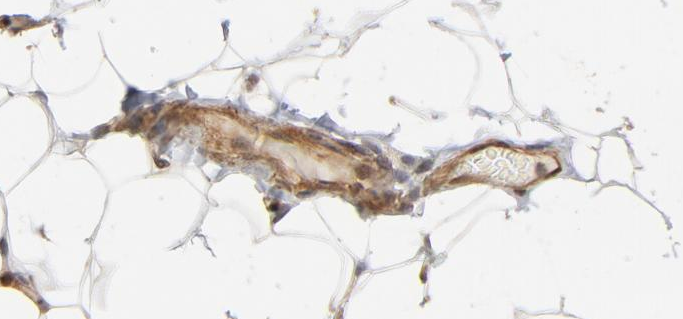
{"staining": {"intensity": "moderate", "quantity": ">75%", "location": "cytoplasmic/membranous,nuclear"}, "tissue": "adipose tissue", "cell_type": "Adipocytes", "image_type": "normal", "snomed": [{"axis": "morphology", "description": "Normal tissue, NOS"}, {"axis": "topography", "description": "Soft tissue"}], "caption": "Protein staining displays moderate cytoplasmic/membranous,nuclear expression in about >75% of adipocytes in normal adipose tissue.", "gene": "CDC37", "patient": {"sex": "male", "age": 26}}